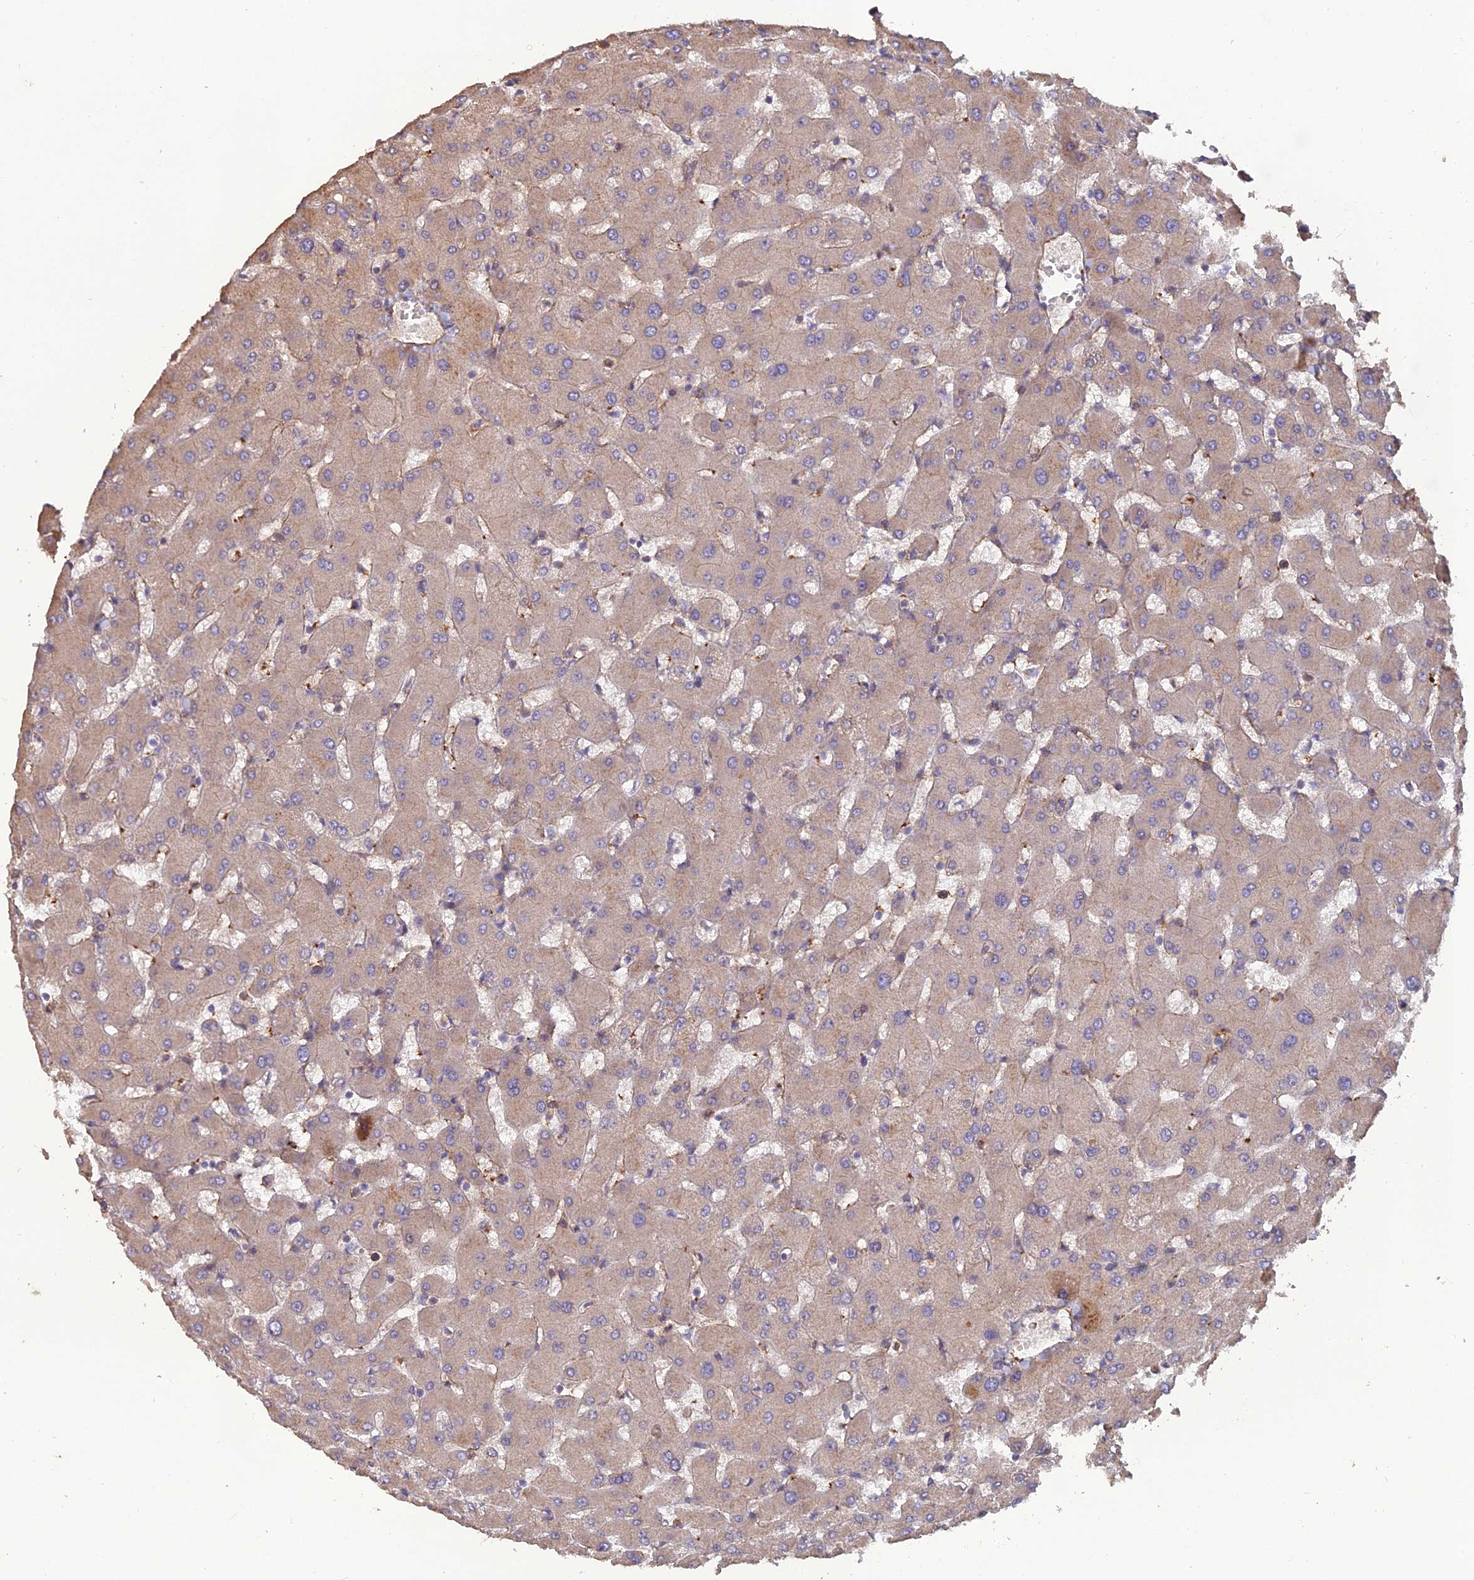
{"staining": {"intensity": "negative", "quantity": "none", "location": "none"}, "tissue": "liver", "cell_type": "Cholangiocytes", "image_type": "normal", "snomed": [{"axis": "morphology", "description": "Normal tissue, NOS"}, {"axis": "topography", "description": "Liver"}], "caption": "This is a micrograph of immunohistochemistry staining of unremarkable liver, which shows no expression in cholangiocytes. (DAB (3,3'-diaminobenzidine) immunohistochemistry (IHC), high magnification).", "gene": "ATP6V0A2", "patient": {"sex": "female", "age": 63}}